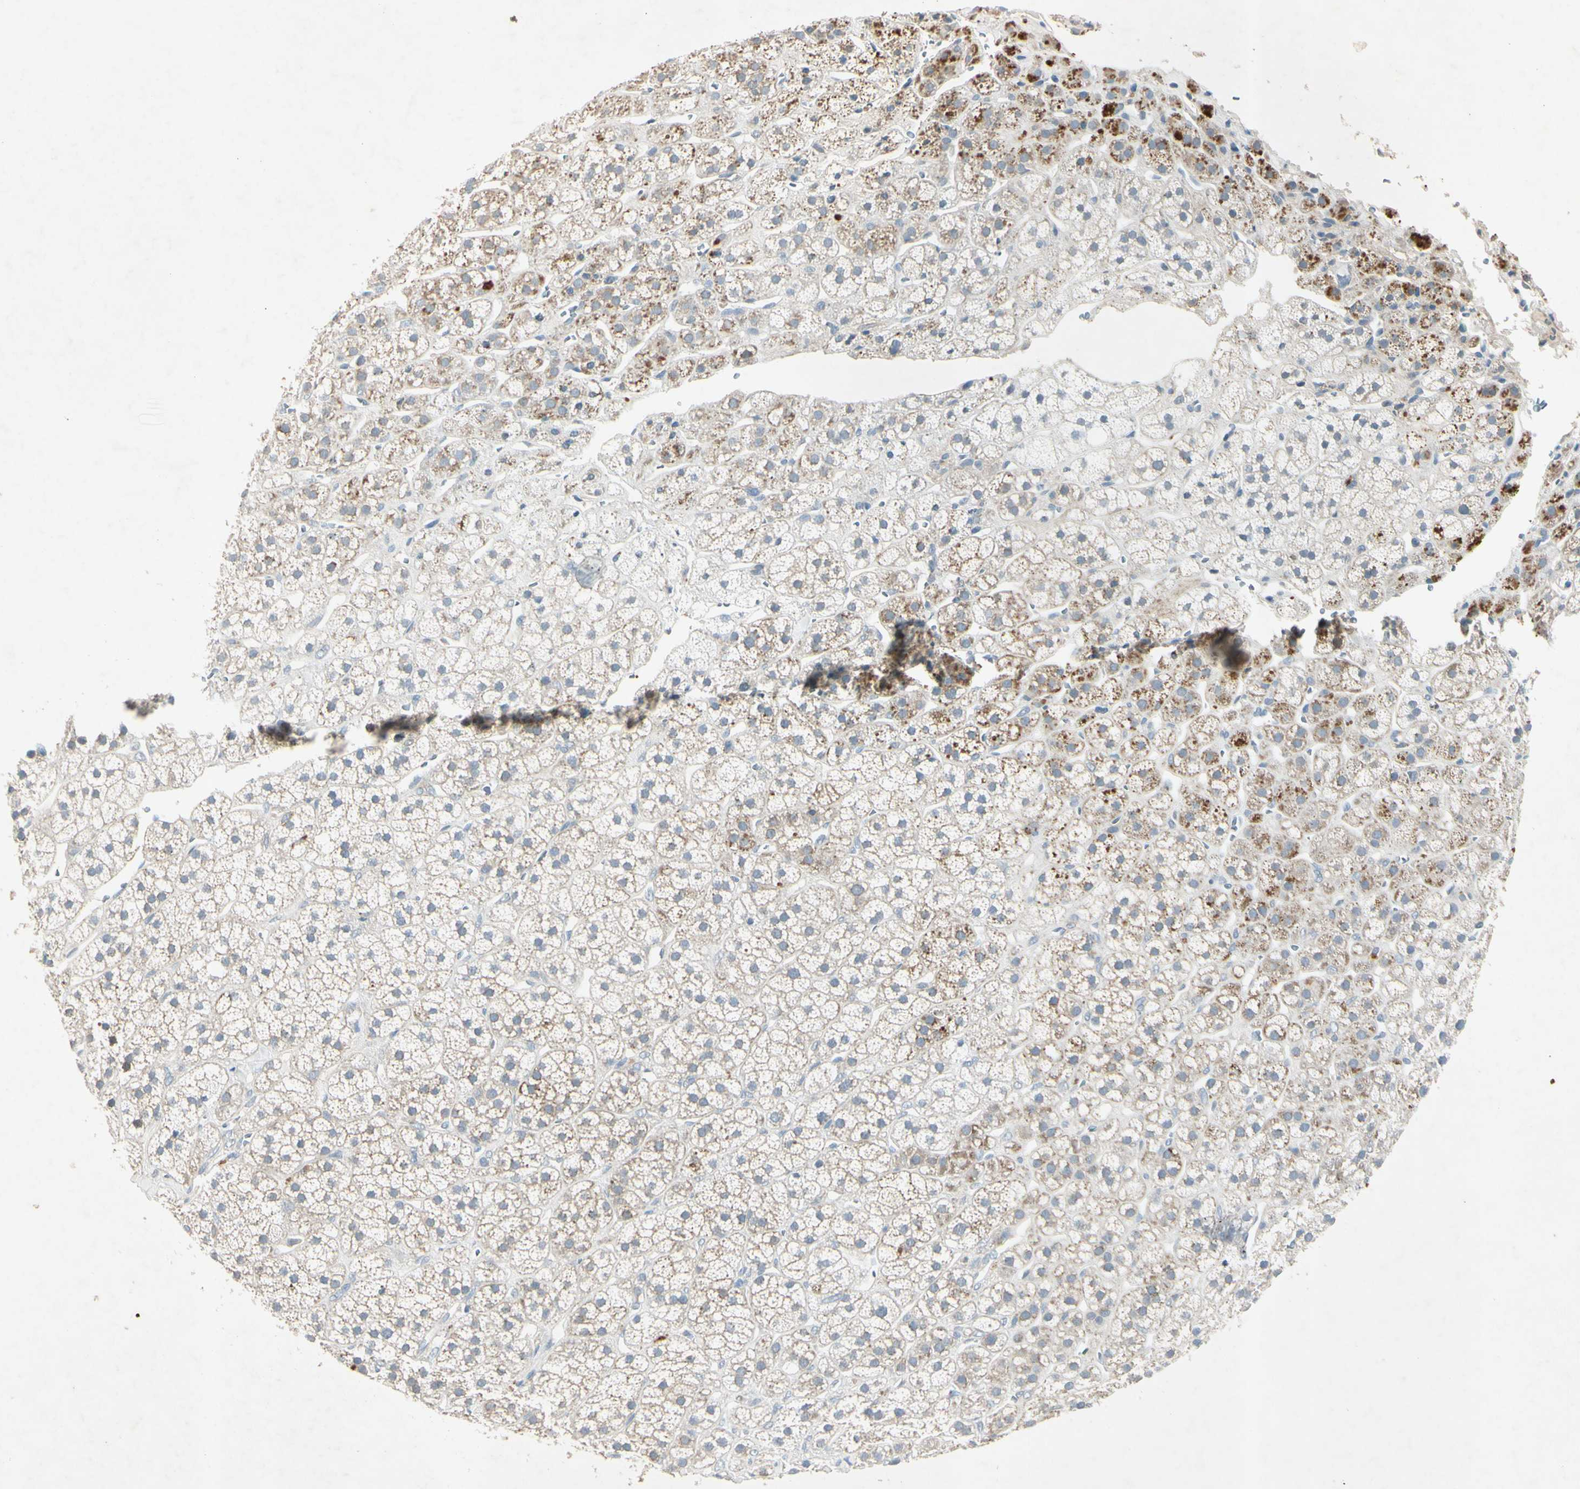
{"staining": {"intensity": "strong", "quantity": "25%-75%", "location": "cytoplasmic/membranous"}, "tissue": "adrenal gland", "cell_type": "Glandular cells", "image_type": "normal", "snomed": [{"axis": "morphology", "description": "Normal tissue, NOS"}, {"axis": "topography", "description": "Adrenal gland"}], "caption": "Protein staining exhibits strong cytoplasmic/membranous expression in approximately 25%-75% of glandular cells in normal adrenal gland. Using DAB (brown) and hematoxylin (blue) stains, captured at high magnification using brightfield microscopy.", "gene": "AATK", "patient": {"sex": "male", "age": 56}}